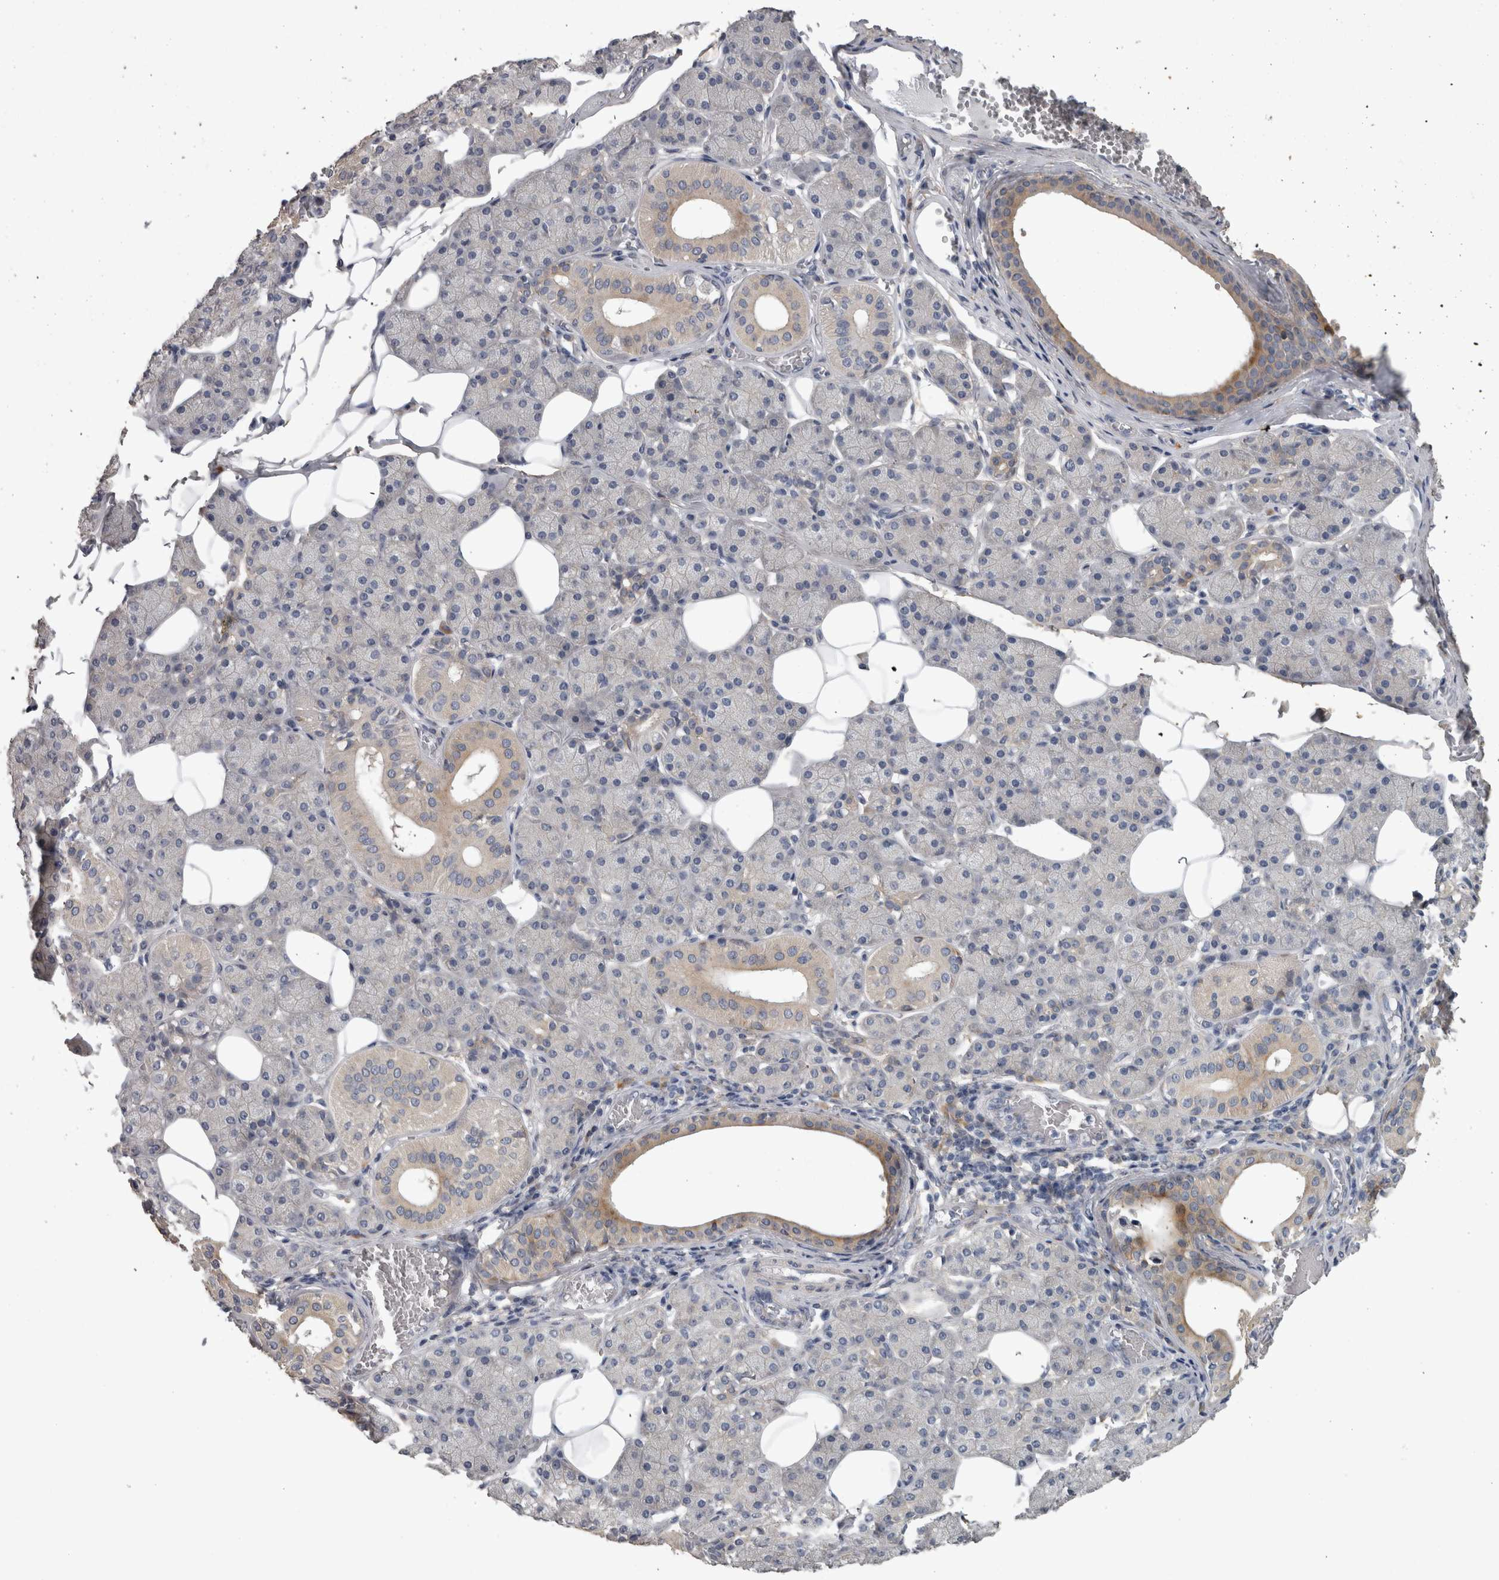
{"staining": {"intensity": "moderate", "quantity": "<25%", "location": "cytoplasmic/membranous"}, "tissue": "salivary gland", "cell_type": "Glandular cells", "image_type": "normal", "snomed": [{"axis": "morphology", "description": "Normal tissue, NOS"}, {"axis": "topography", "description": "Salivary gland"}], "caption": "This photomicrograph displays IHC staining of benign salivary gland, with low moderate cytoplasmic/membranous staining in about <25% of glandular cells.", "gene": "EFEMP2", "patient": {"sex": "female", "age": 33}}